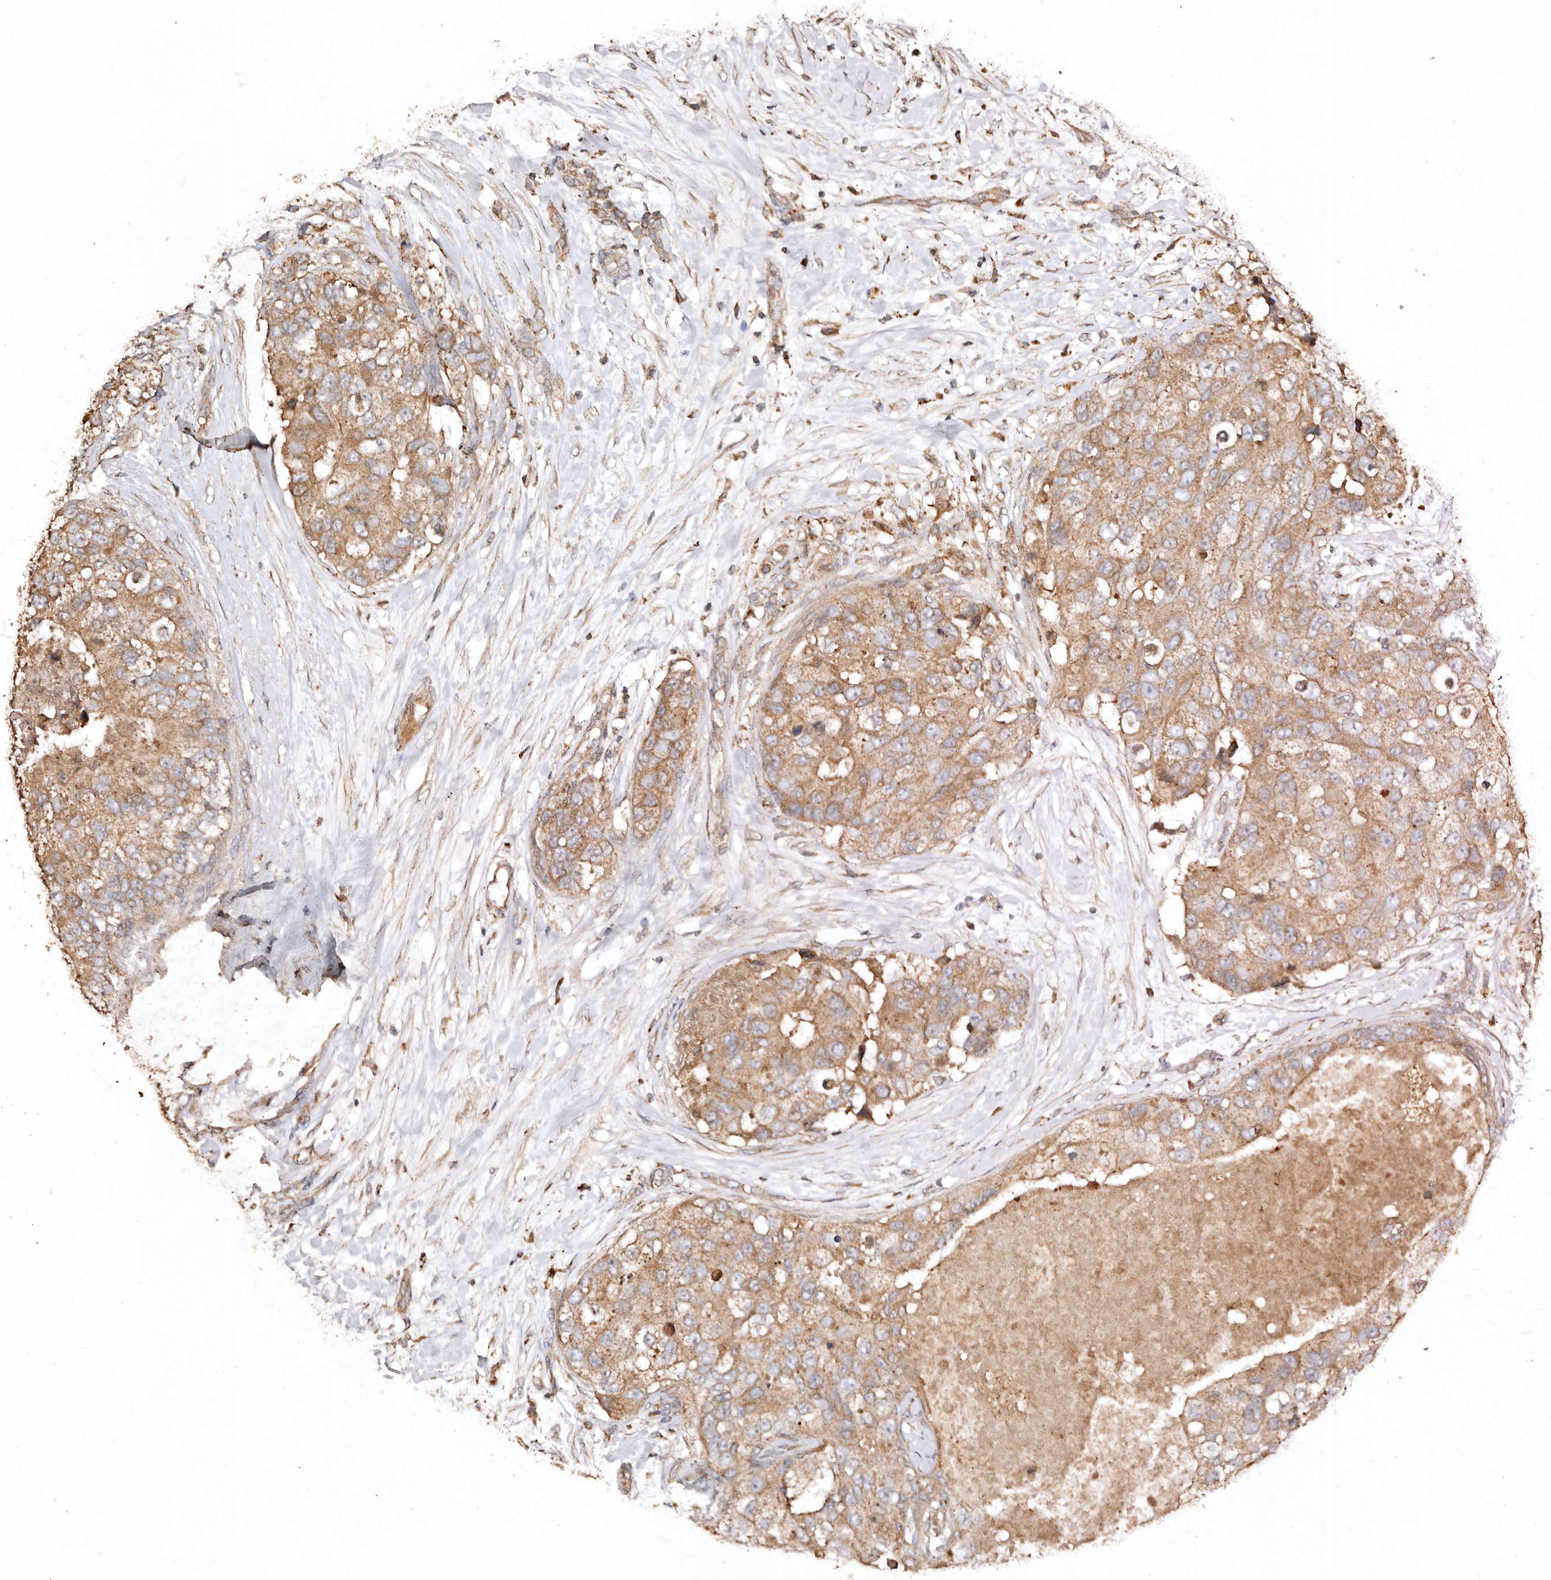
{"staining": {"intensity": "moderate", "quantity": ">75%", "location": "cytoplasmic/membranous"}, "tissue": "breast cancer", "cell_type": "Tumor cells", "image_type": "cancer", "snomed": [{"axis": "morphology", "description": "Duct carcinoma"}, {"axis": "topography", "description": "Breast"}], "caption": "Breast cancer (invasive ductal carcinoma) was stained to show a protein in brown. There is medium levels of moderate cytoplasmic/membranous positivity in approximately >75% of tumor cells.", "gene": "FARS2", "patient": {"sex": "female", "age": 62}}